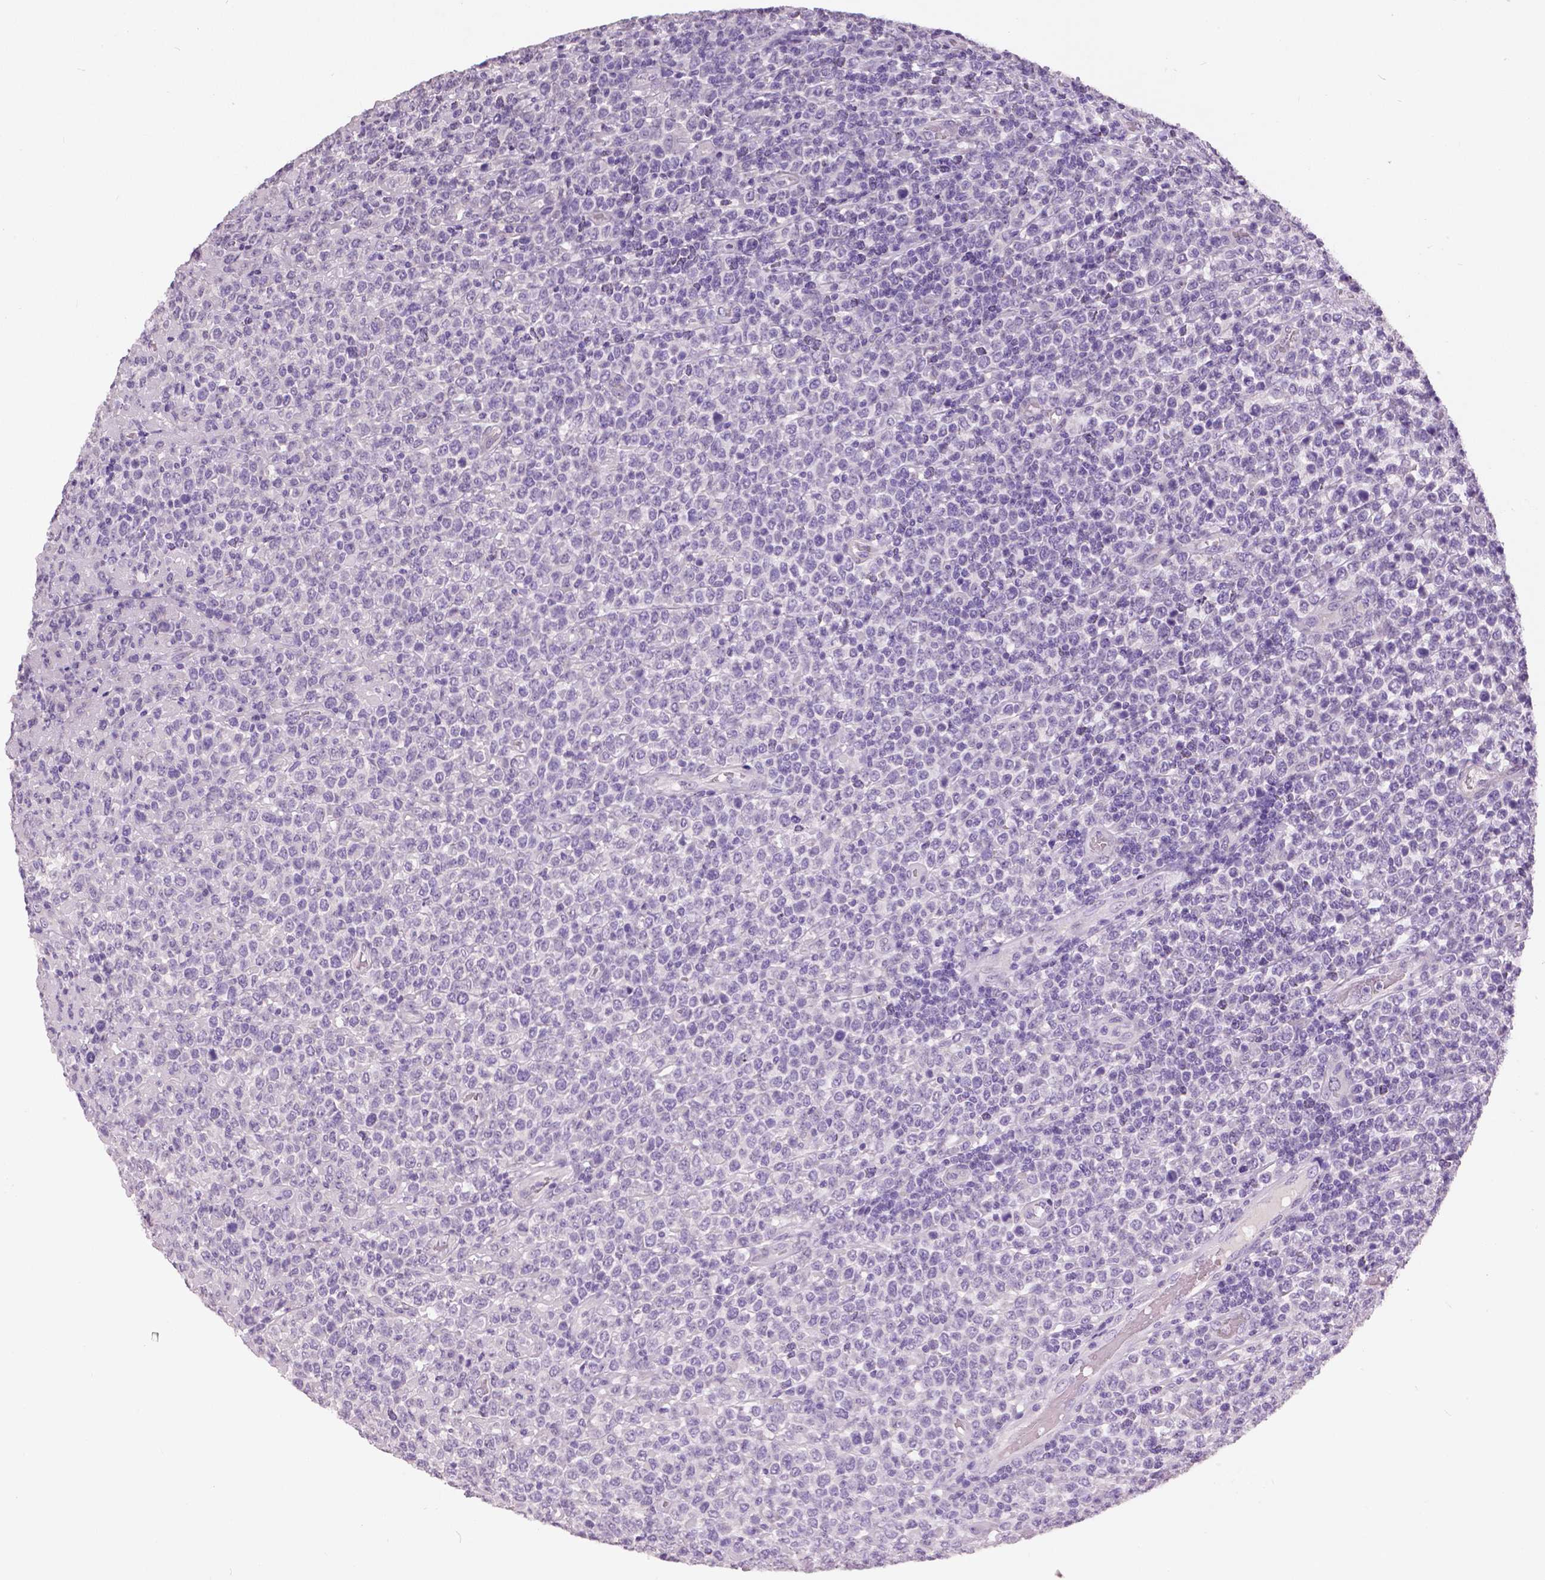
{"staining": {"intensity": "negative", "quantity": "none", "location": "none"}, "tissue": "lymphoma", "cell_type": "Tumor cells", "image_type": "cancer", "snomed": [{"axis": "morphology", "description": "Malignant lymphoma, non-Hodgkin's type, High grade"}, {"axis": "topography", "description": "Soft tissue"}], "caption": "A photomicrograph of lymphoma stained for a protein reveals no brown staining in tumor cells. (IHC, brightfield microscopy, high magnification).", "gene": "GRIN2A", "patient": {"sex": "female", "age": 56}}